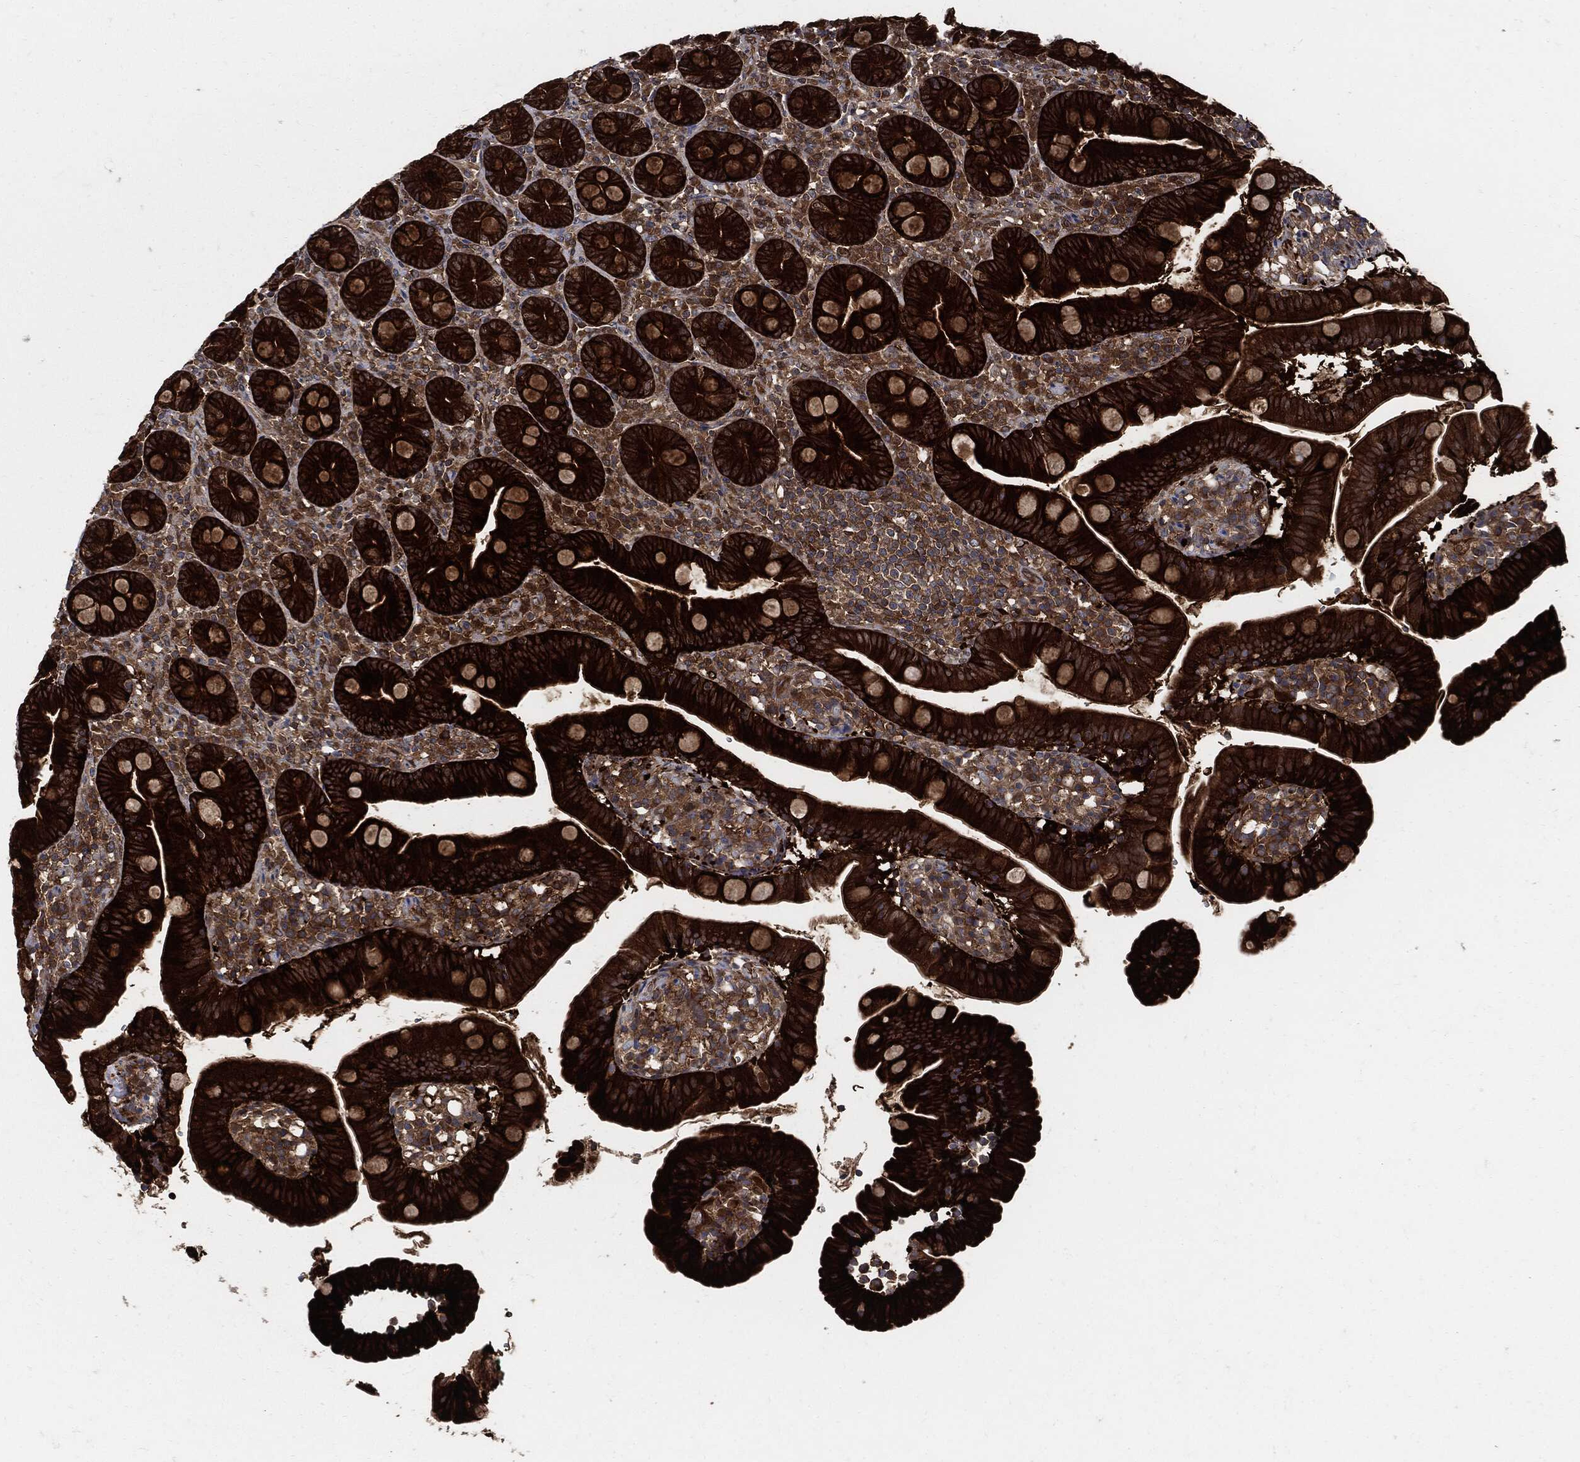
{"staining": {"intensity": "strong", "quantity": ">75%", "location": "cytoplasmic/membranous"}, "tissue": "duodenum", "cell_type": "Glandular cells", "image_type": "normal", "snomed": [{"axis": "morphology", "description": "Normal tissue, NOS"}, {"axis": "topography", "description": "Duodenum"}], "caption": "A brown stain highlights strong cytoplasmic/membranous positivity of a protein in glandular cells of benign duodenum. The staining is performed using DAB (3,3'-diaminobenzidine) brown chromogen to label protein expression. The nuclei are counter-stained blue using hematoxylin.", "gene": "XPNPEP1", "patient": {"sex": "female", "age": 67}}